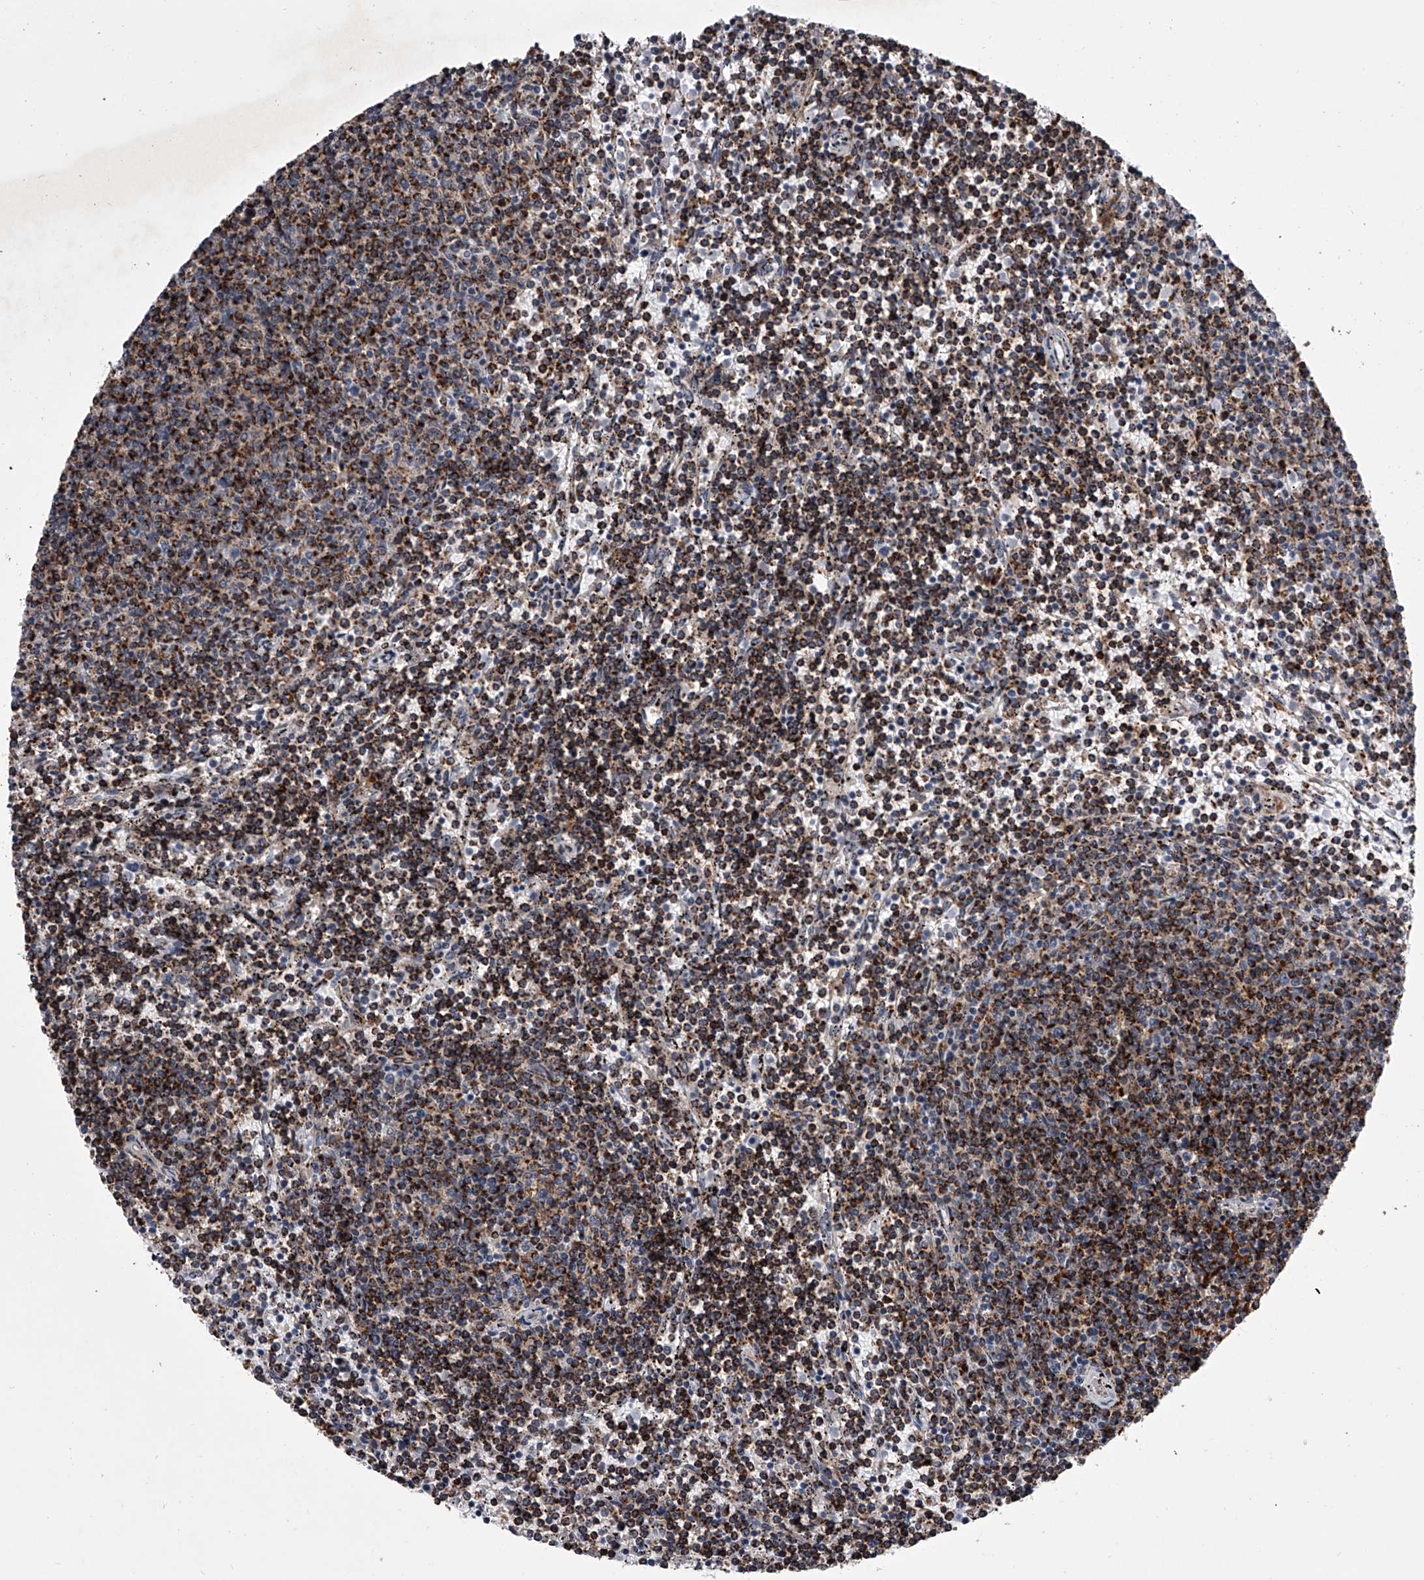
{"staining": {"intensity": "strong", "quantity": ">75%", "location": "cytoplasmic/membranous"}, "tissue": "lymphoma", "cell_type": "Tumor cells", "image_type": "cancer", "snomed": [{"axis": "morphology", "description": "Malignant lymphoma, non-Hodgkin's type, Low grade"}, {"axis": "topography", "description": "Spleen"}], "caption": "Strong cytoplasmic/membranous expression is appreciated in approximately >75% of tumor cells in lymphoma. The protein of interest is stained brown, and the nuclei are stained in blue (DAB IHC with brightfield microscopy, high magnification).", "gene": "TRIM8", "patient": {"sex": "female", "age": 50}}